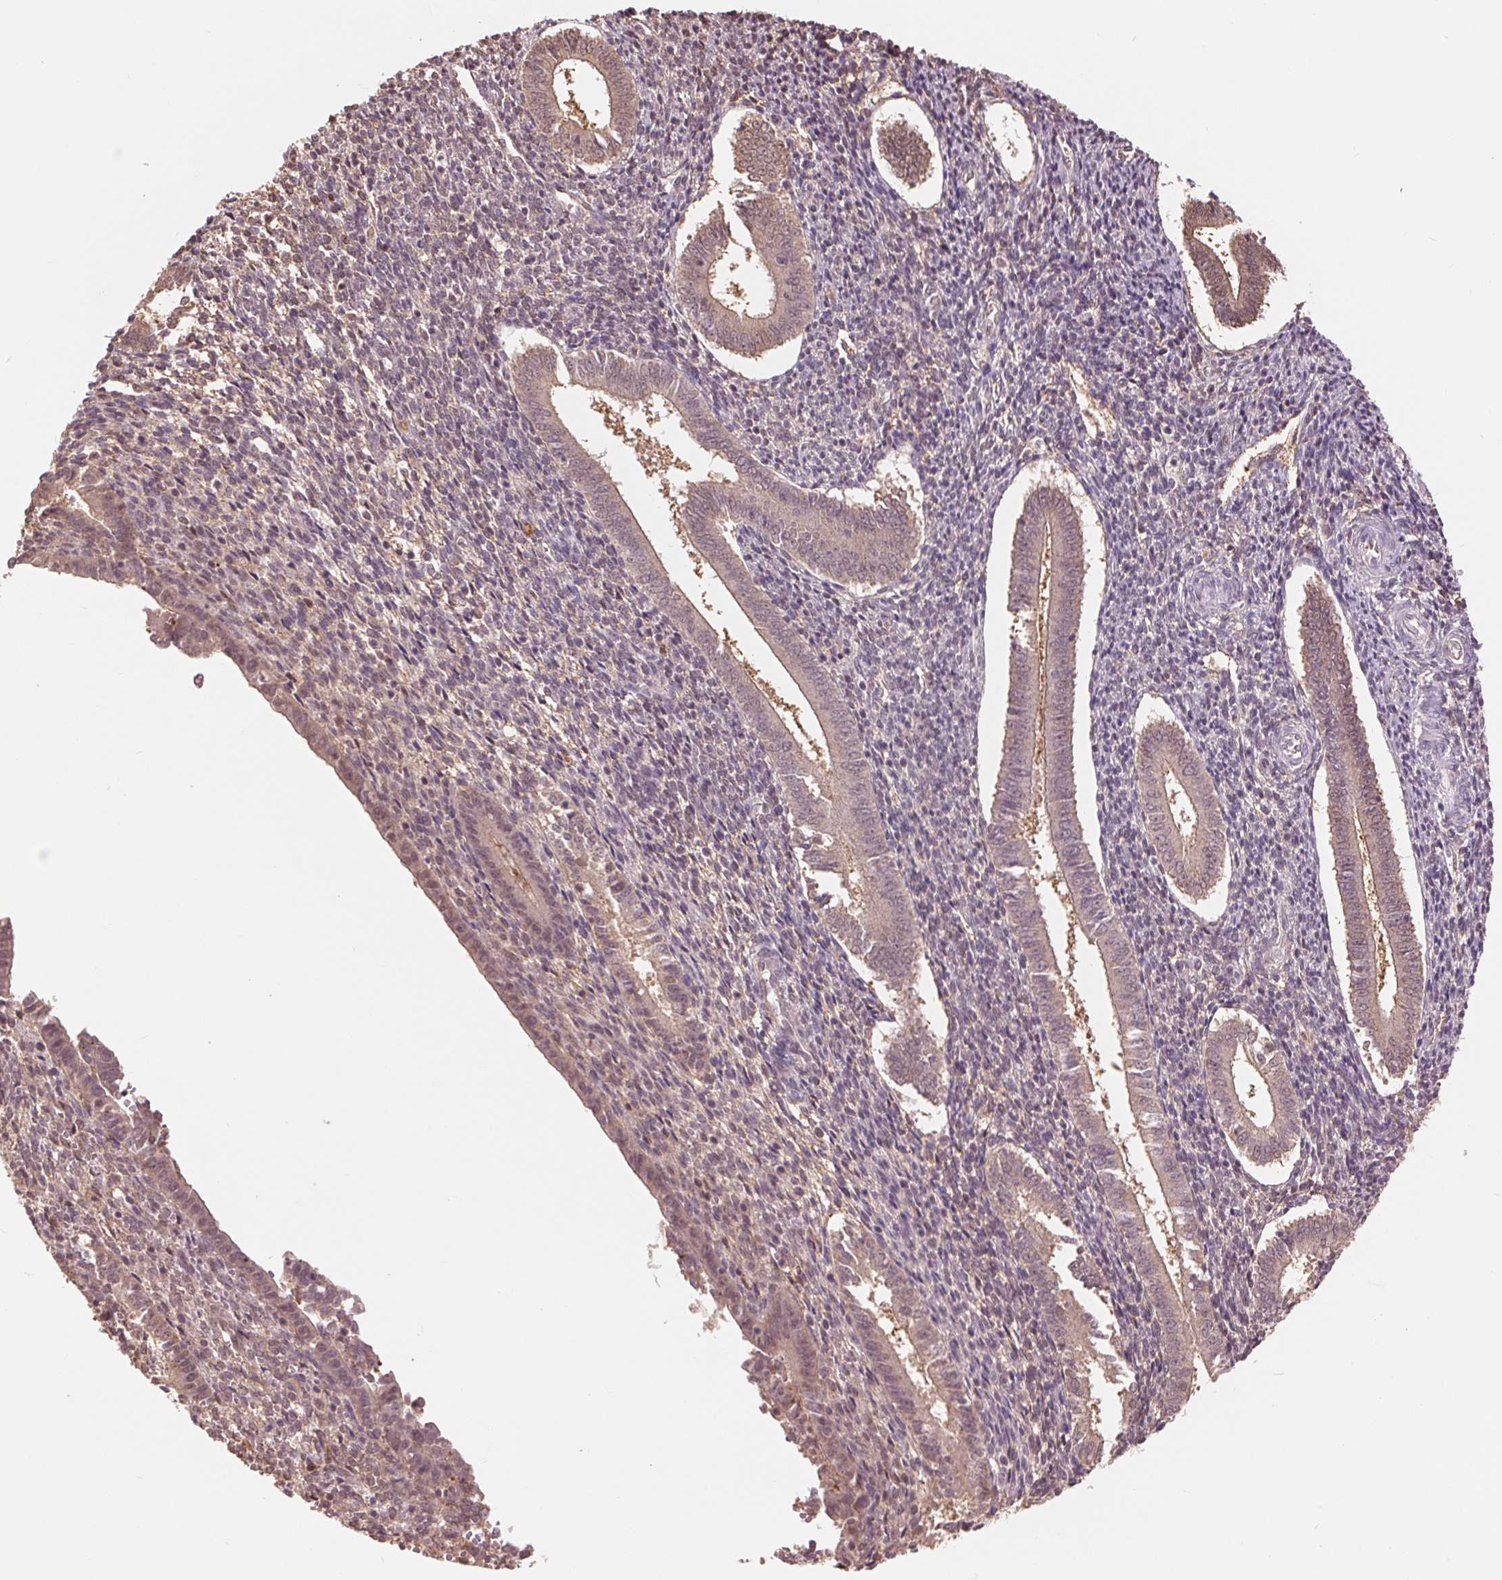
{"staining": {"intensity": "weak", "quantity": ">75%", "location": "nuclear"}, "tissue": "endometrium", "cell_type": "Cells in endometrial stroma", "image_type": "normal", "snomed": [{"axis": "morphology", "description": "Normal tissue, NOS"}, {"axis": "topography", "description": "Endometrium"}], "caption": "A brown stain highlights weak nuclear expression of a protein in cells in endometrial stroma of normal endometrium. (IHC, brightfield microscopy, high magnification).", "gene": "TMEM273", "patient": {"sex": "female", "age": 25}}